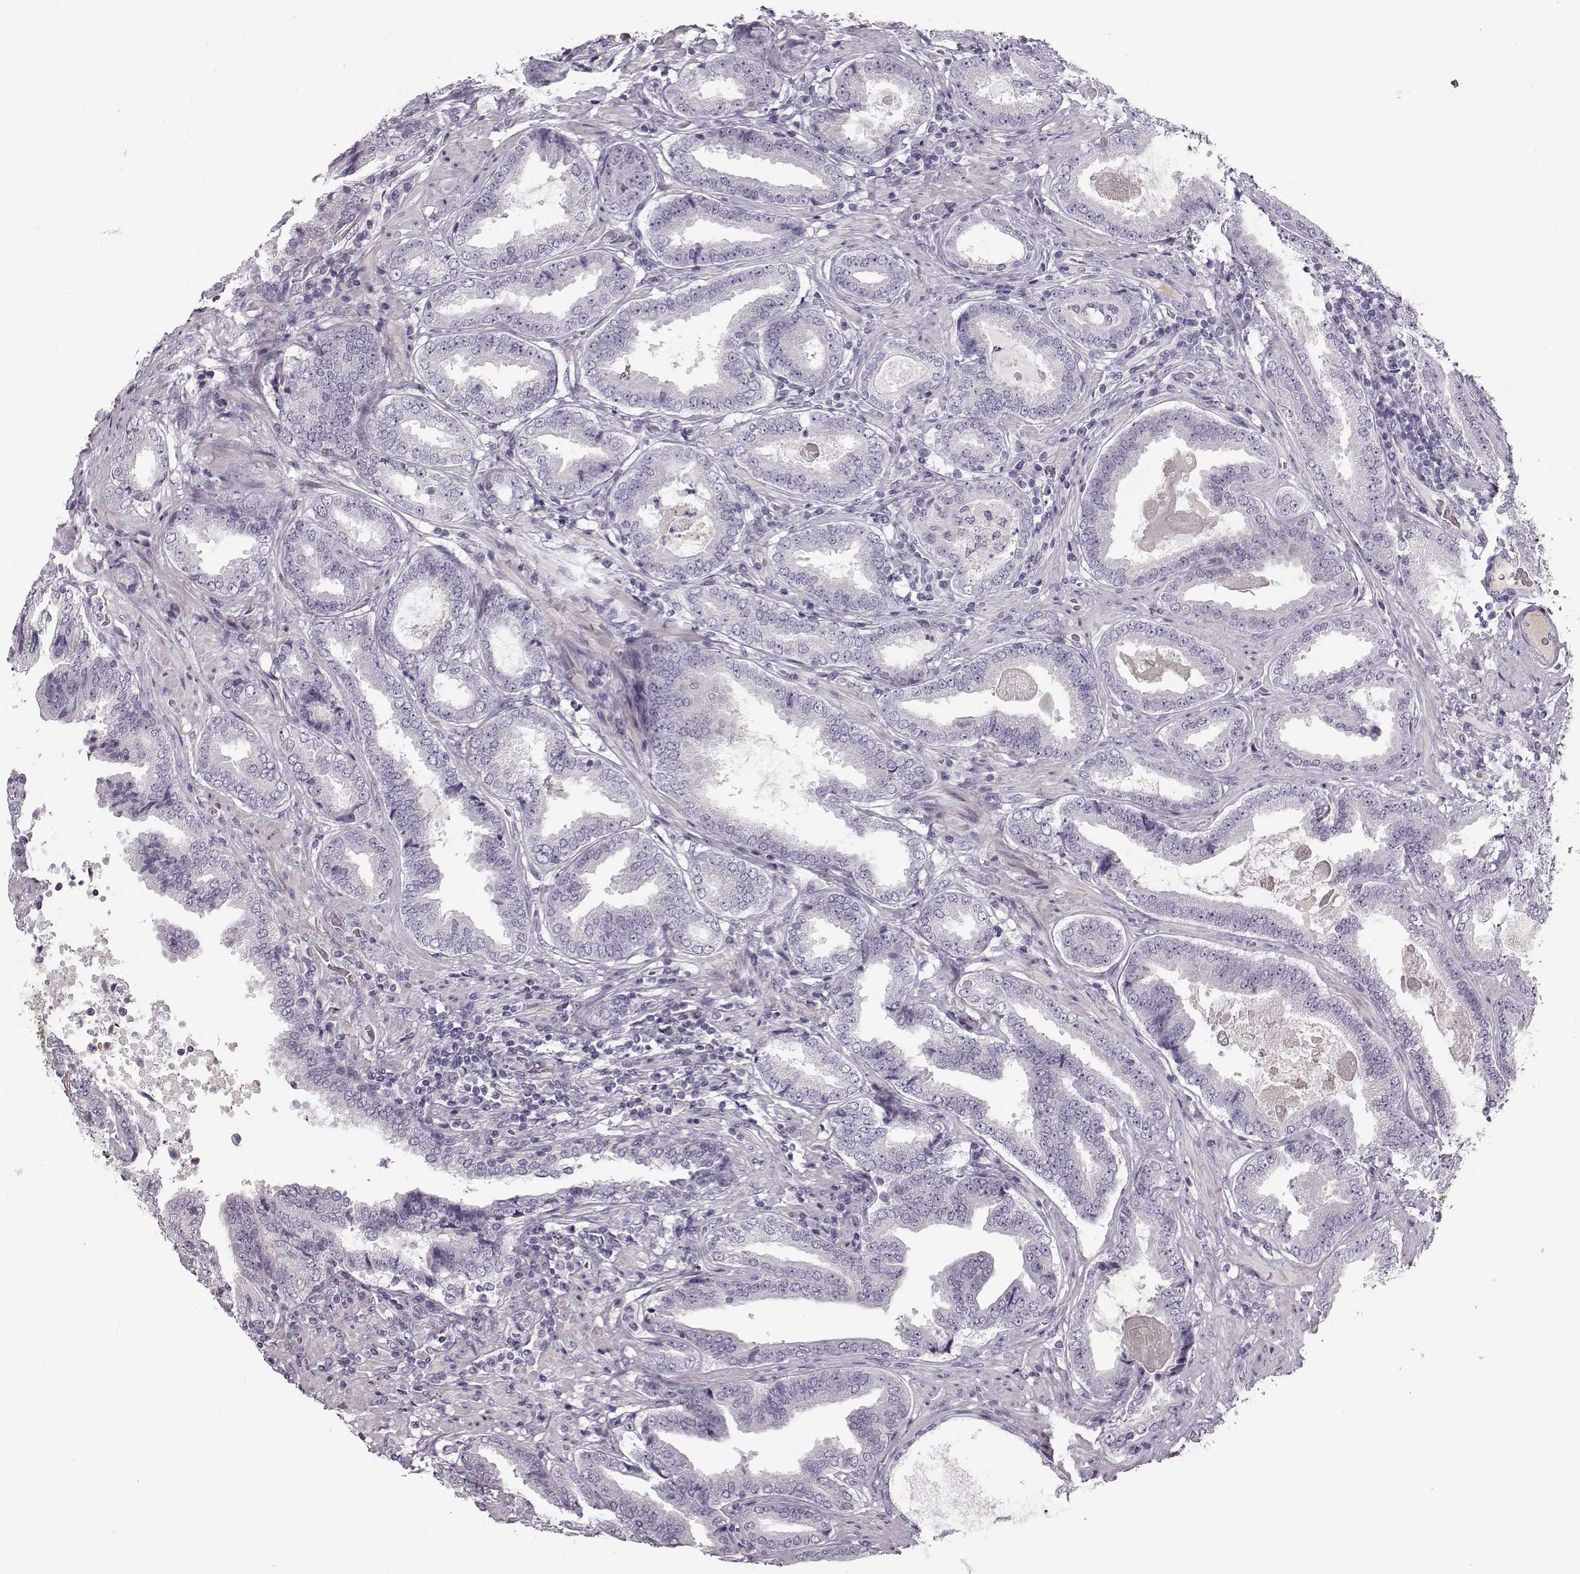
{"staining": {"intensity": "negative", "quantity": "none", "location": "none"}, "tissue": "prostate cancer", "cell_type": "Tumor cells", "image_type": "cancer", "snomed": [{"axis": "morphology", "description": "Adenocarcinoma, NOS"}, {"axis": "topography", "description": "Prostate"}], "caption": "Immunohistochemical staining of human prostate adenocarcinoma displays no significant positivity in tumor cells. (Stains: DAB (3,3'-diaminobenzidine) immunohistochemistry with hematoxylin counter stain, Microscopy: brightfield microscopy at high magnification).", "gene": "KIAA0319", "patient": {"sex": "male", "age": 64}}